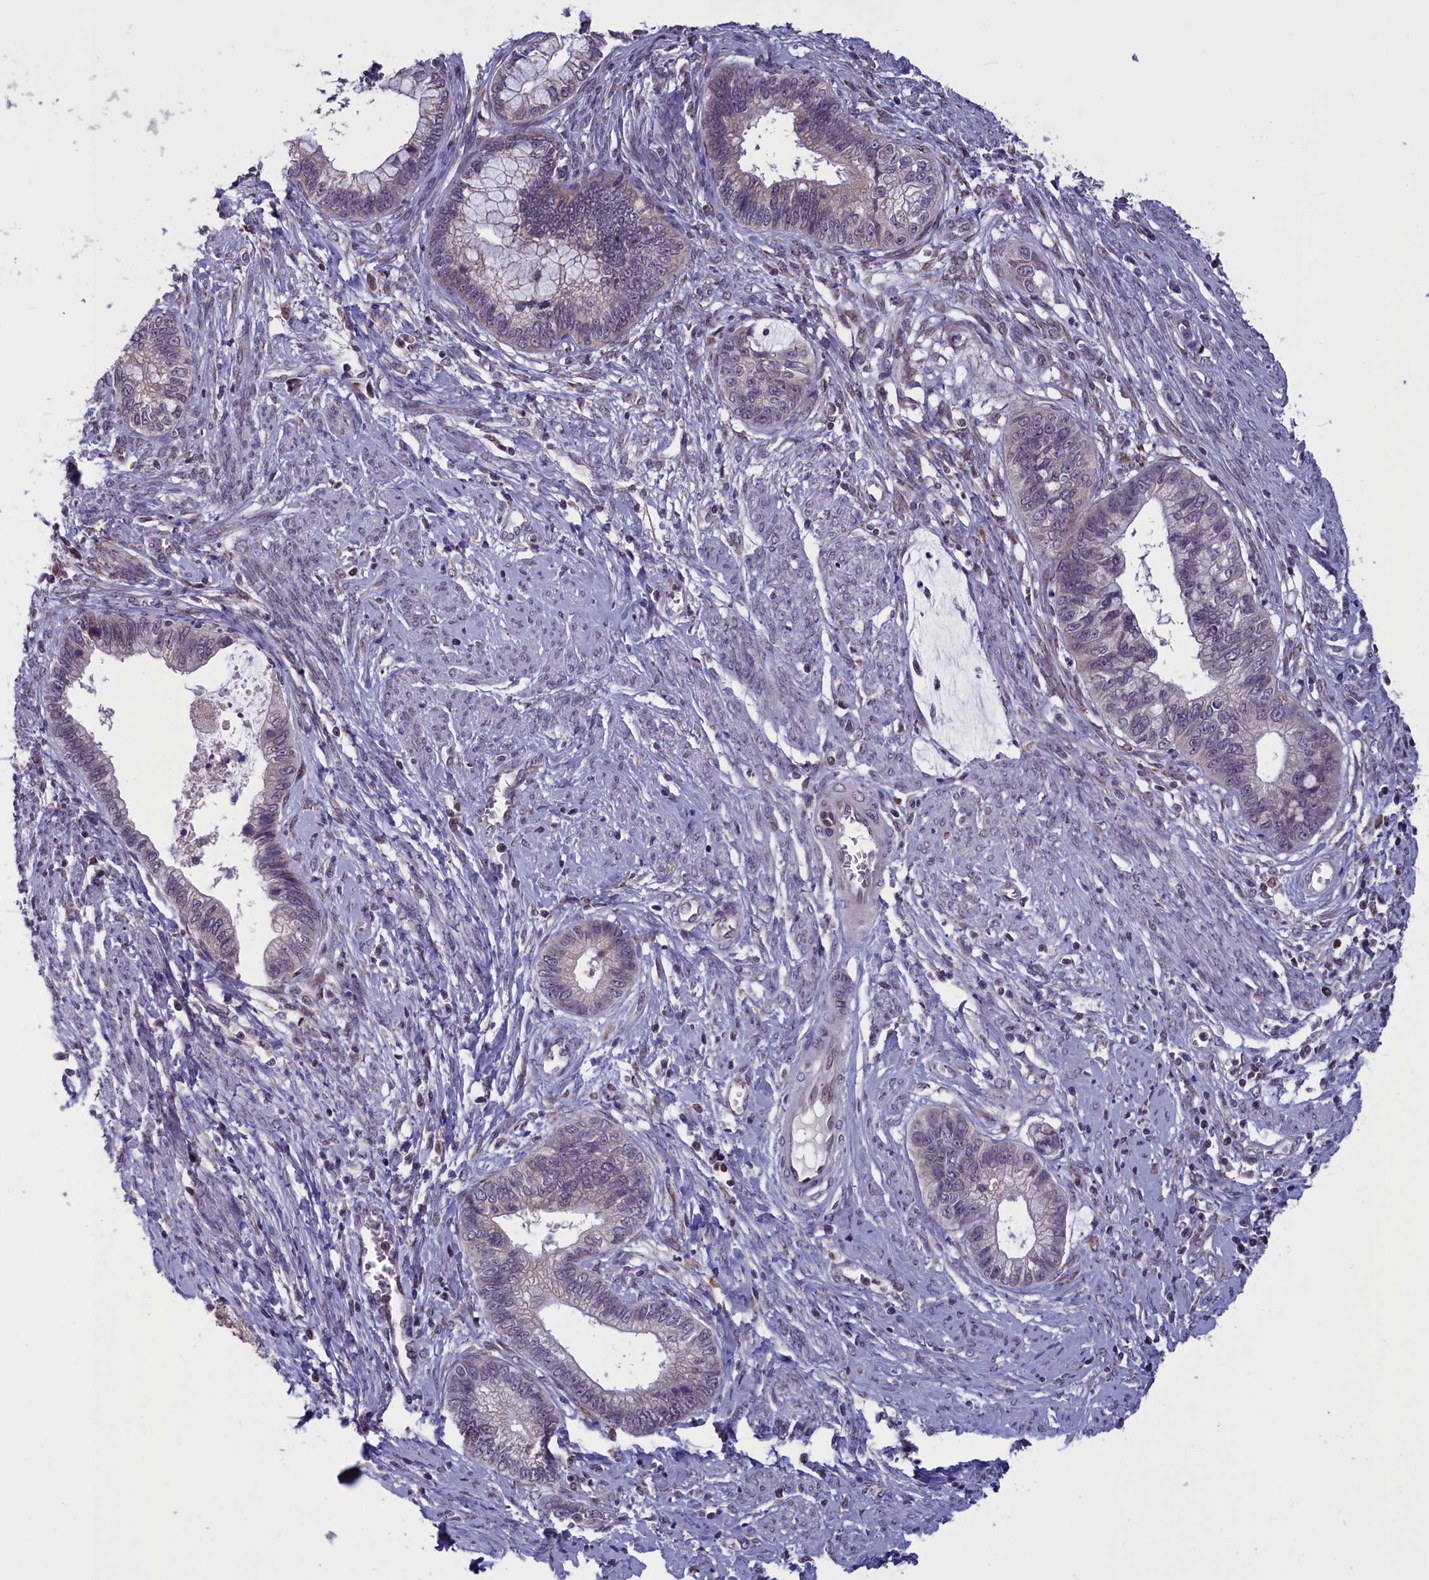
{"staining": {"intensity": "weak", "quantity": "<25%", "location": "cytoplasmic/membranous"}, "tissue": "cervical cancer", "cell_type": "Tumor cells", "image_type": "cancer", "snomed": [{"axis": "morphology", "description": "Adenocarcinoma, NOS"}, {"axis": "topography", "description": "Cervix"}], "caption": "Tumor cells show no significant staining in cervical cancer. (Immunohistochemistry (ihc), brightfield microscopy, high magnification).", "gene": "PARS2", "patient": {"sex": "female", "age": 44}}